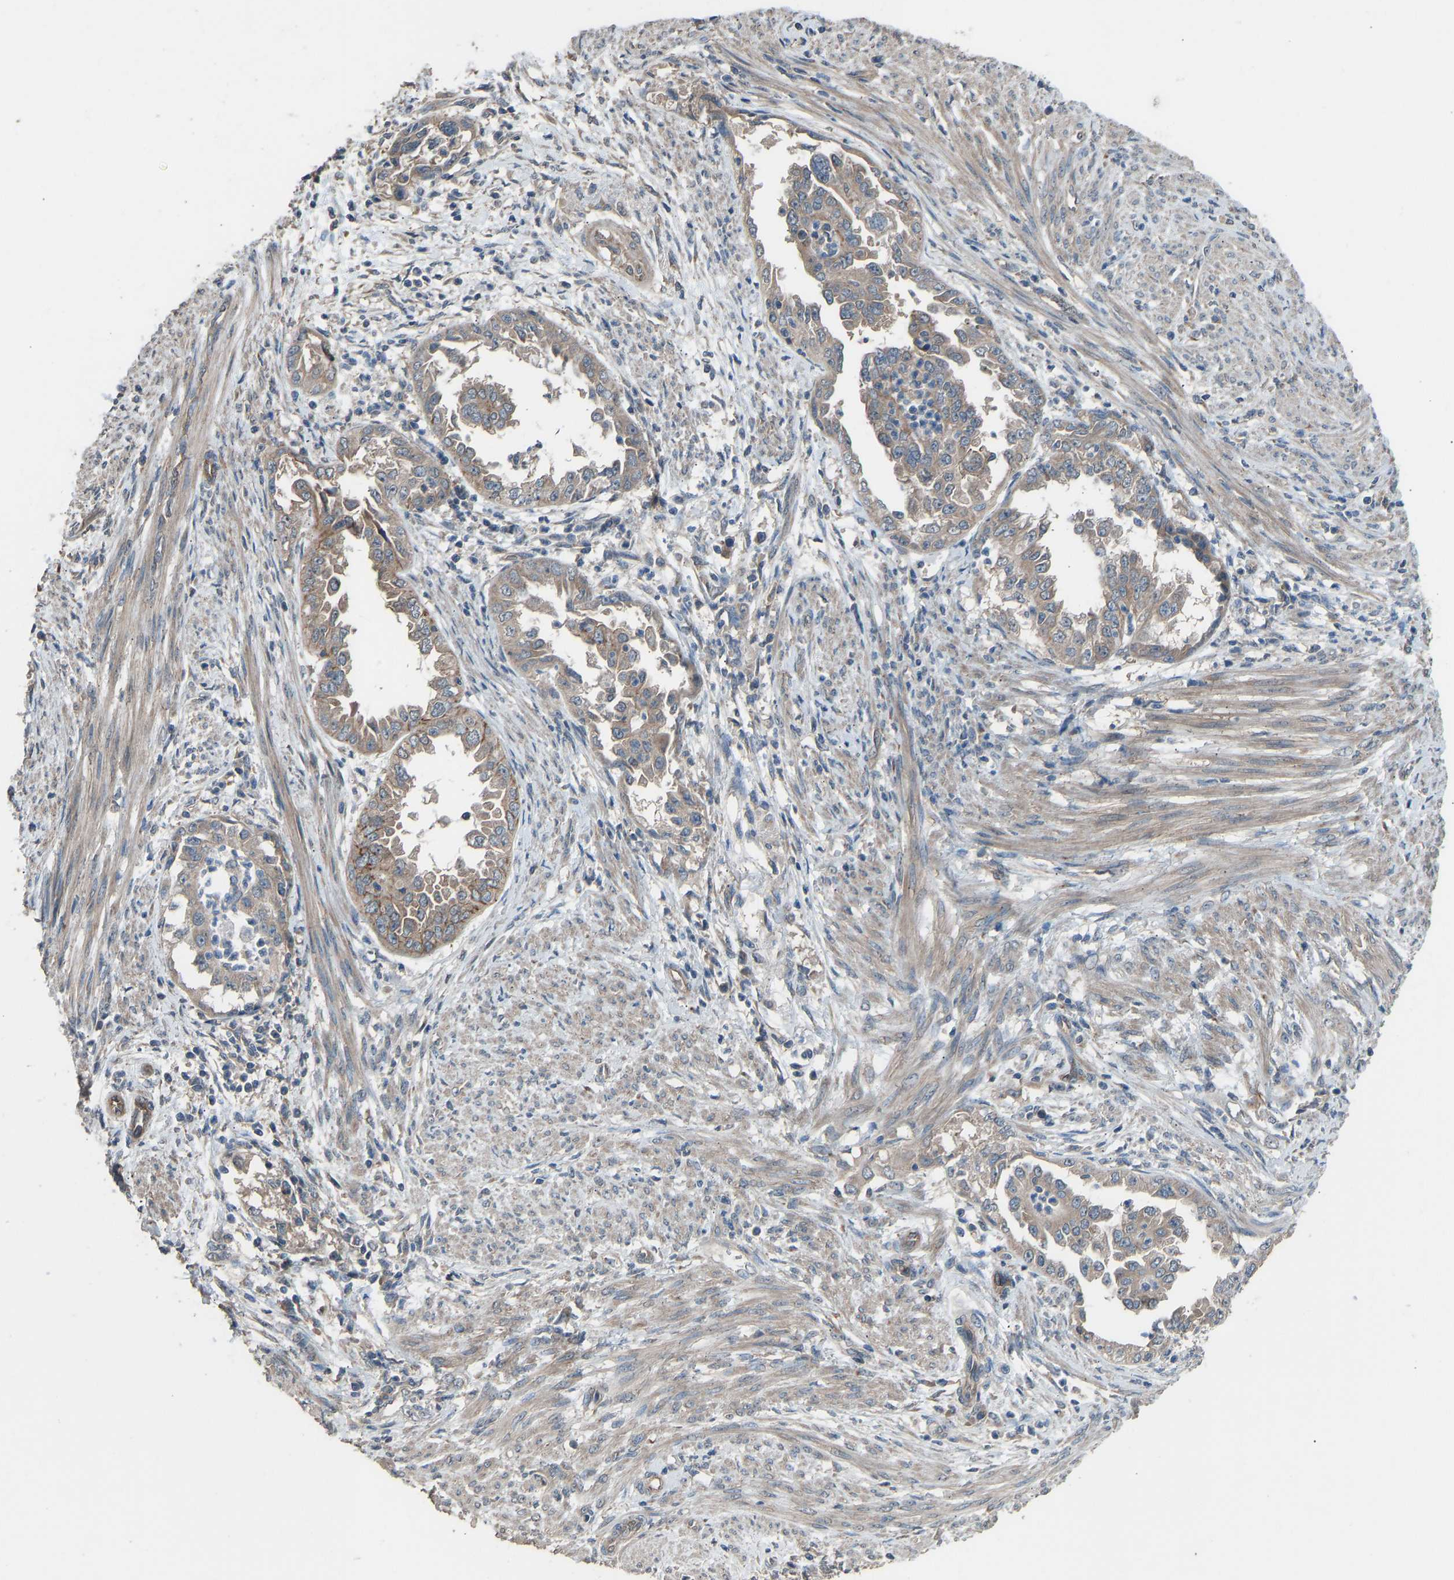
{"staining": {"intensity": "weak", "quantity": ">75%", "location": "cytoplasmic/membranous"}, "tissue": "endometrial cancer", "cell_type": "Tumor cells", "image_type": "cancer", "snomed": [{"axis": "morphology", "description": "Adenocarcinoma, NOS"}, {"axis": "topography", "description": "Endometrium"}], "caption": "Protein positivity by IHC shows weak cytoplasmic/membranous positivity in approximately >75% of tumor cells in endometrial adenocarcinoma.", "gene": "SLC43A1", "patient": {"sex": "female", "age": 85}}